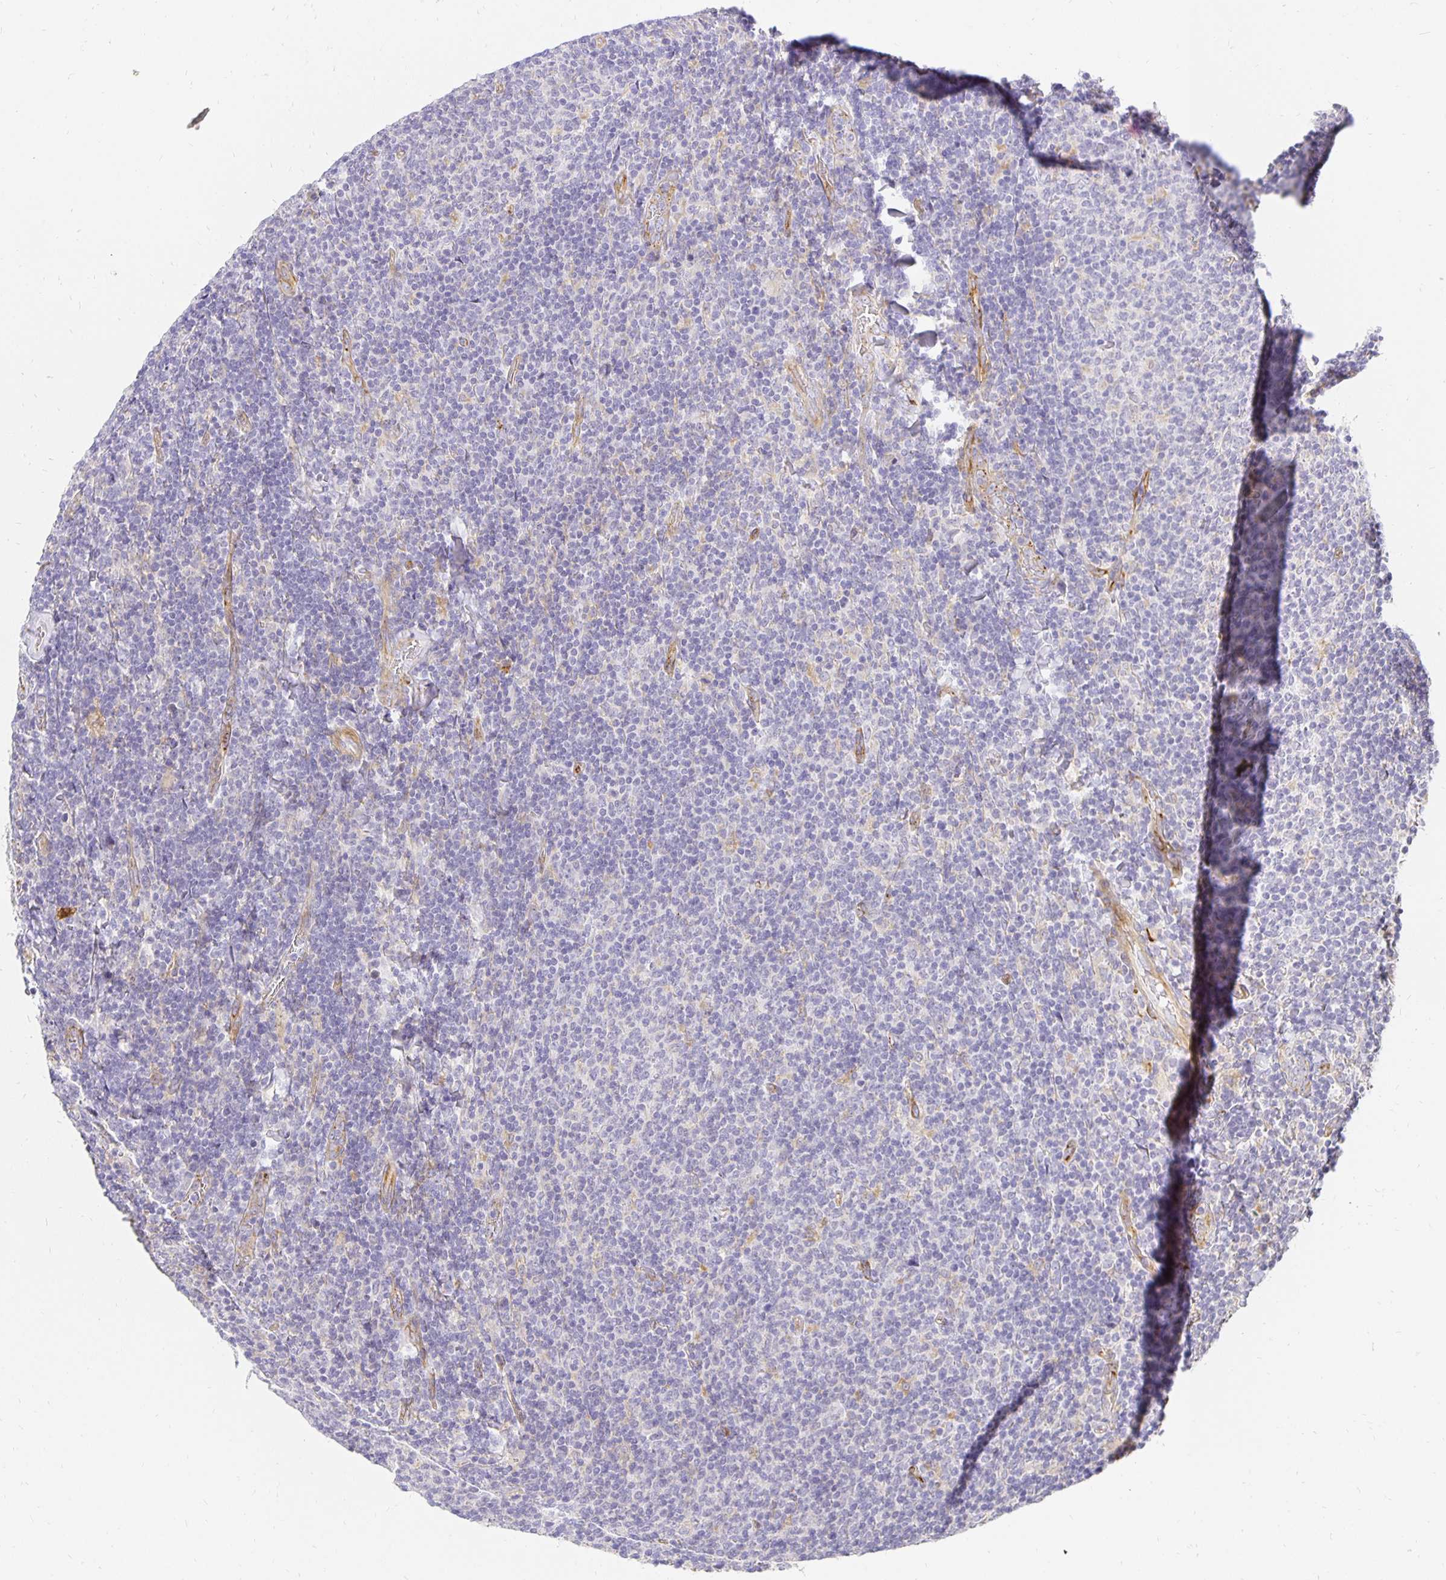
{"staining": {"intensity": "negative", "quantity": "none", "location": "none"}, "tissue": "lymphoma", "cell_type": "Tumor cells", "image_type": "cancer", "snomed": [{"axis": "morphology", "description": "Malignant lymphoma, non-Hodgkin's type, Low grade"}, {"axis": "topography", "description": "Lymph node"}], "caption": "Image shows no significant protein positivity in tumor cells of lymphoma. The staining is performed using DAB brown chromogen with nuclei counter-stained in using hematoxylin.", "gene": "PLOD1", "patient": {"sex": "male", "age": 52}}